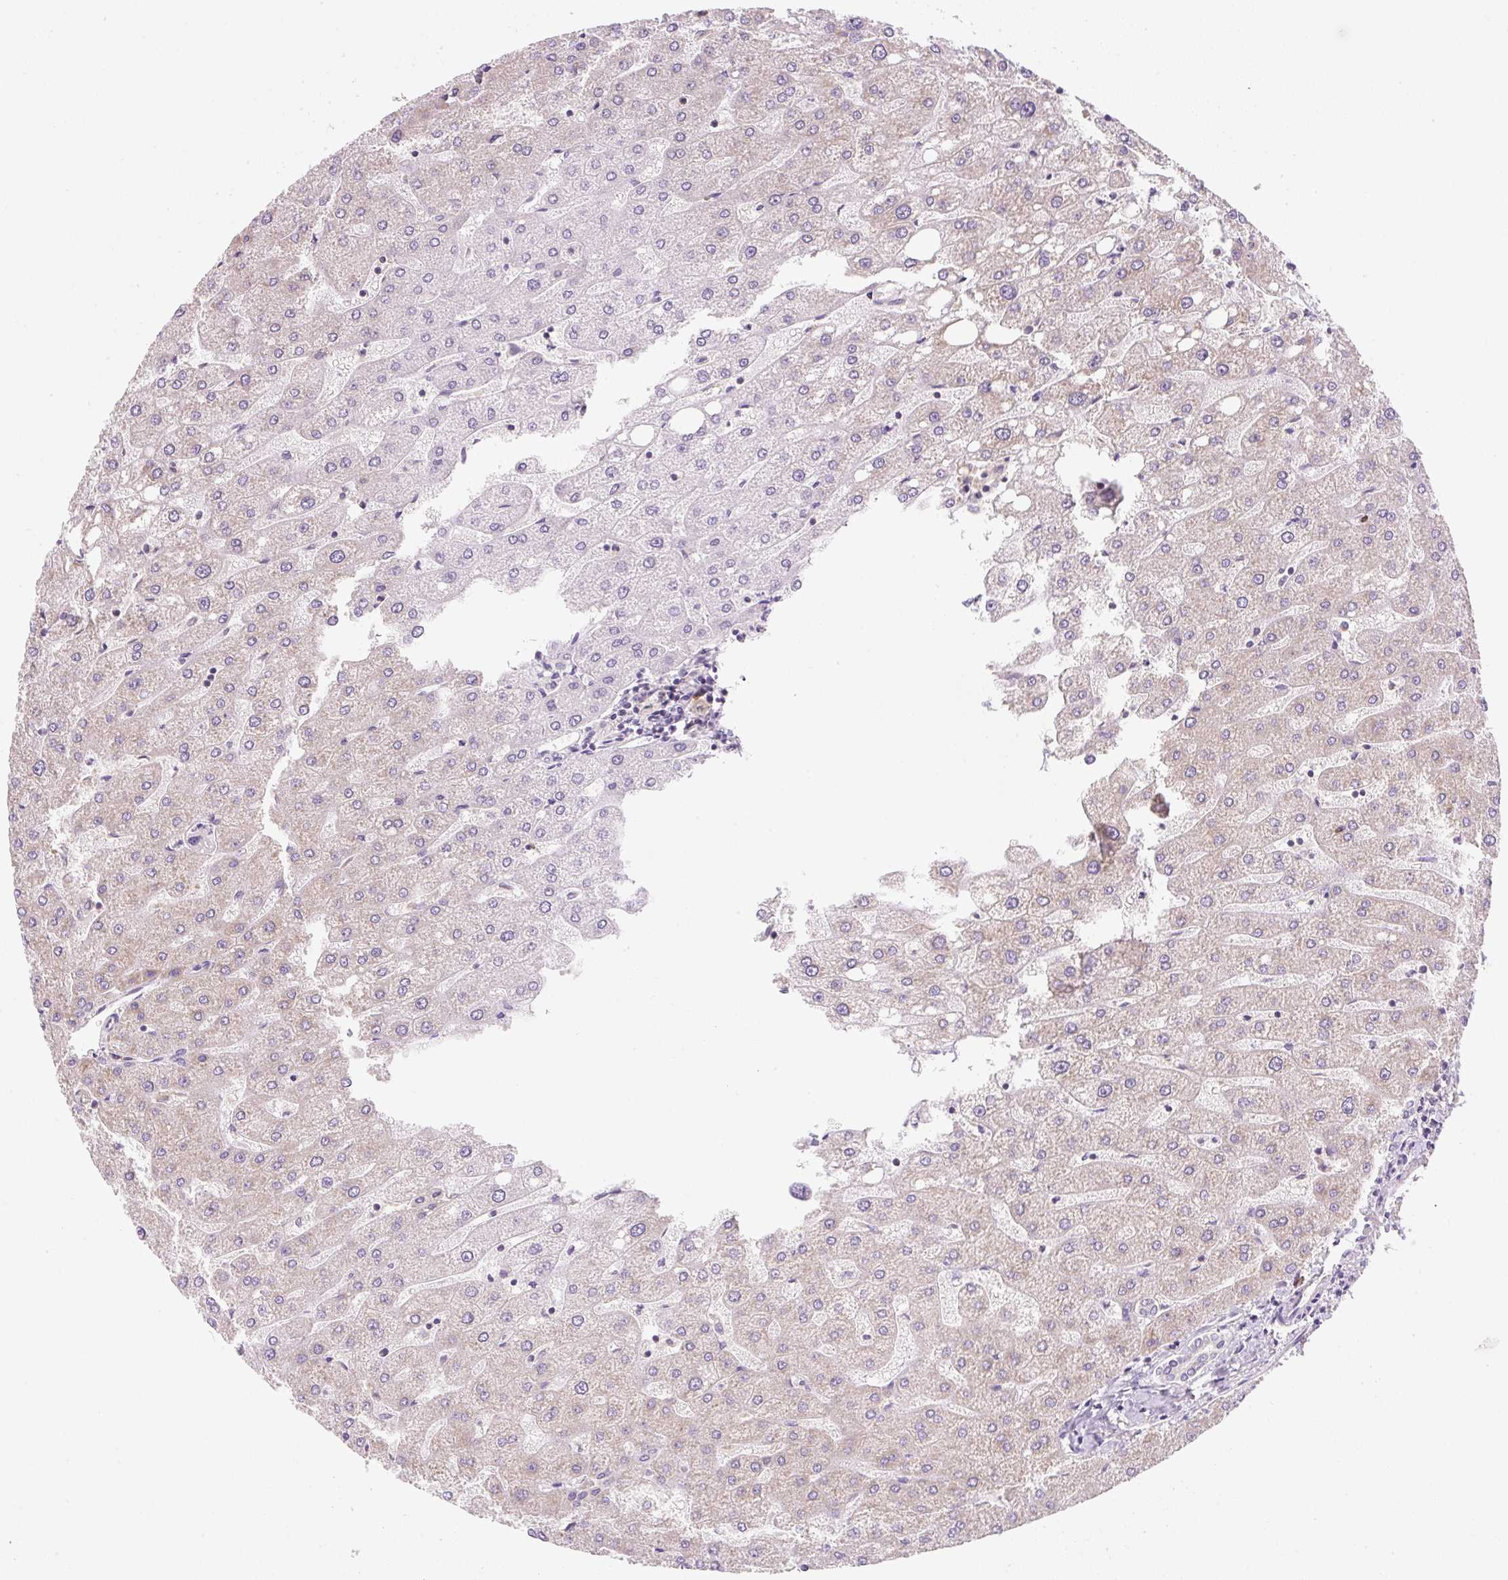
{"staining": {"intensity": "negative", "quantity": "none", "location": "none"}, "tissue": "liver", "cell_type": "Cholangiocytes", "image_type": "normal", "snomed": [{"axis": "morphology", "description": "Normal tissue, NOS"}, {"axis": "topography", "description": "Liver"}], "caption": "High magnification brightfield microscopy of normal liver stained with DAB (3,3'-diaminobenzidine) (brown) and counterstained with hematoxylin (blue): cholangiocytes show no significant positivity. (Brightfield microscopy of DAB IHC at high magnification).", "gene": "RPL18A", "patient": {"sex": "male", "age": 67}}